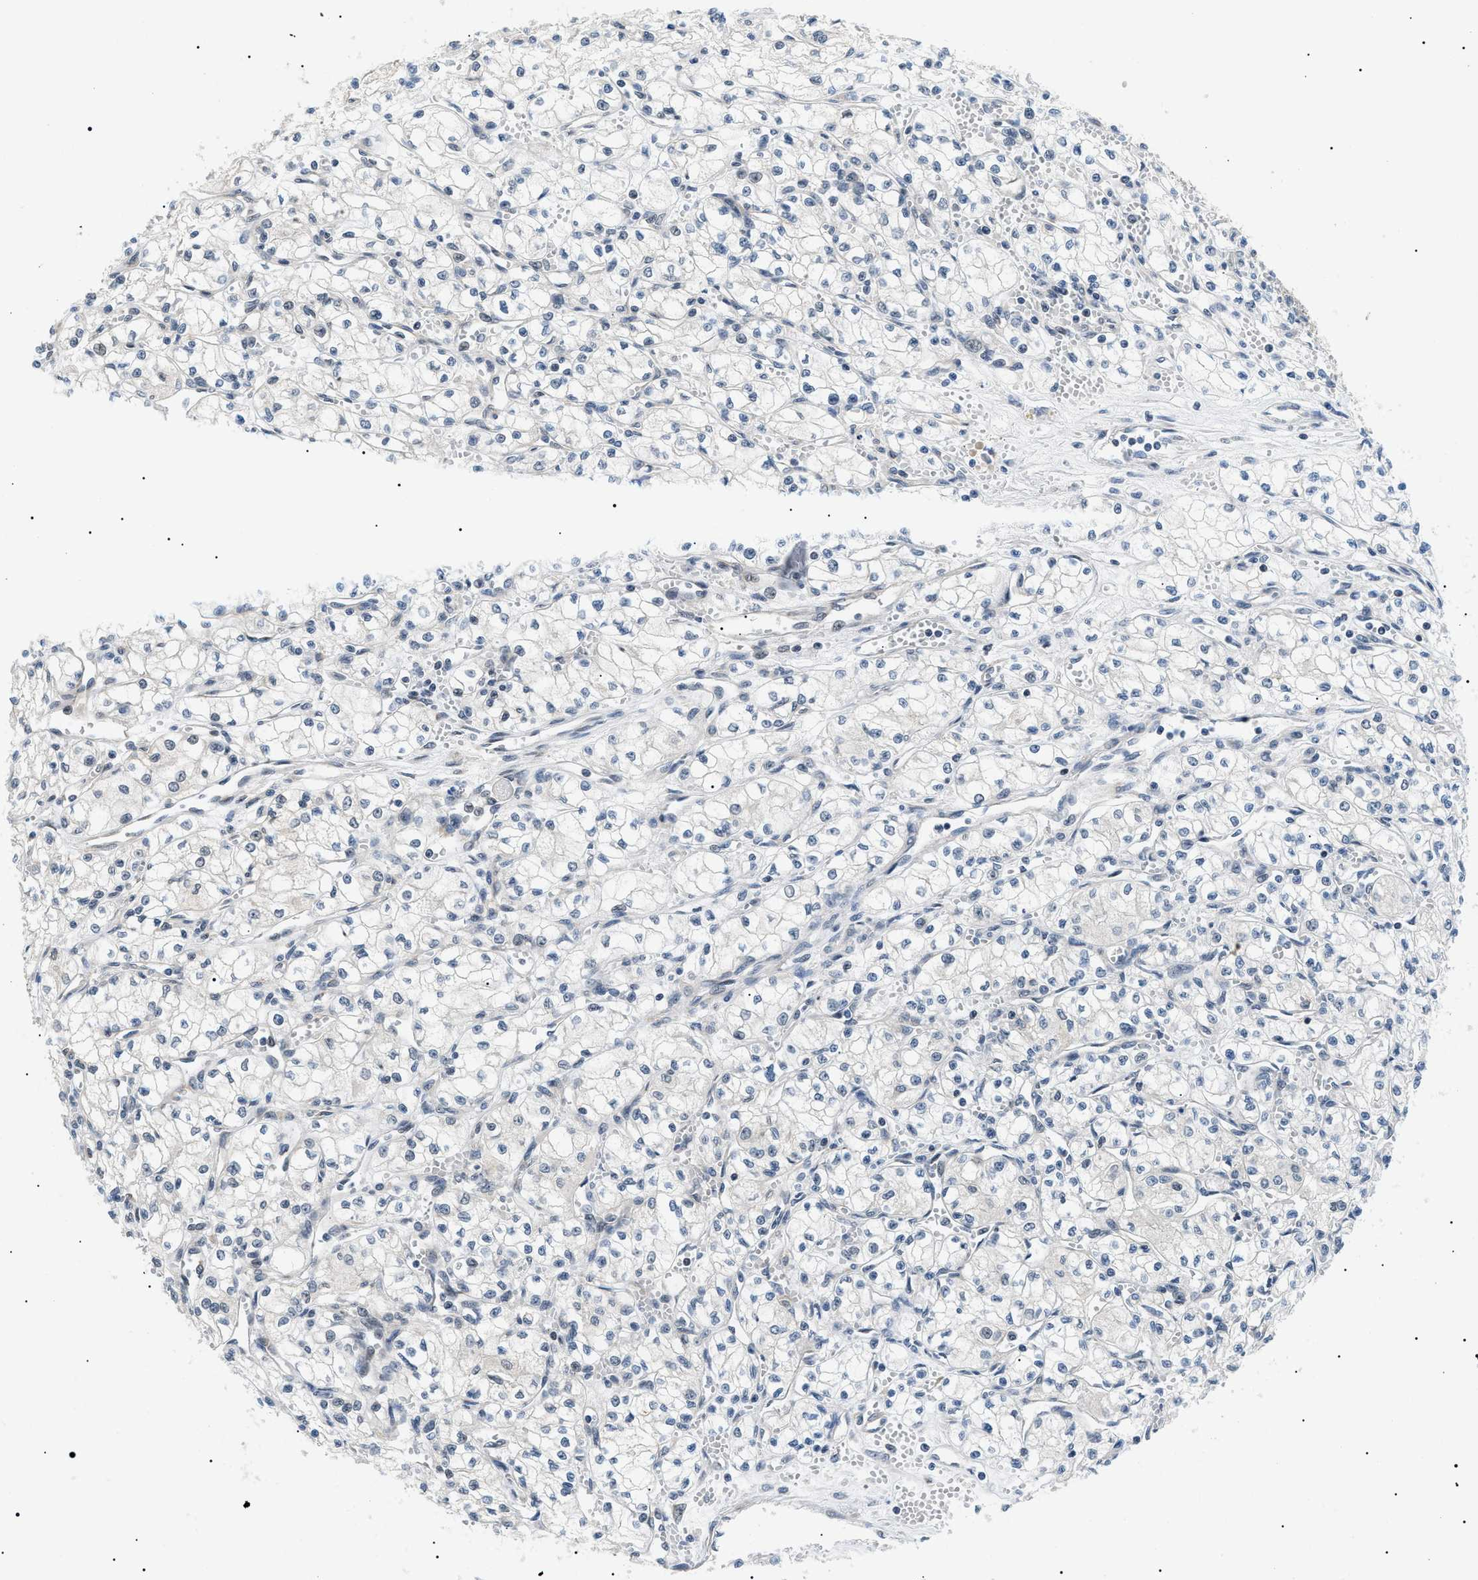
{"staining": {"intensity": "negative", "quantity": "none", "location": "none"}, "tissue": "renal cancer", "cell_type": "Tumor cells", "image_type": "cancer", "snomed": [{"axis": "morphology", "description": "Normal tissue, NOS"}, {"axis": "morphology", "description": "Adenocarcinoma, NOS"}, {"axis": "topography", "description": "Kidney"}], "caption": "IHC of human renal cancer displays no staining in tumor cells.", "gene": "CWC25", "patient": {"sex": "male", "age": 59}}